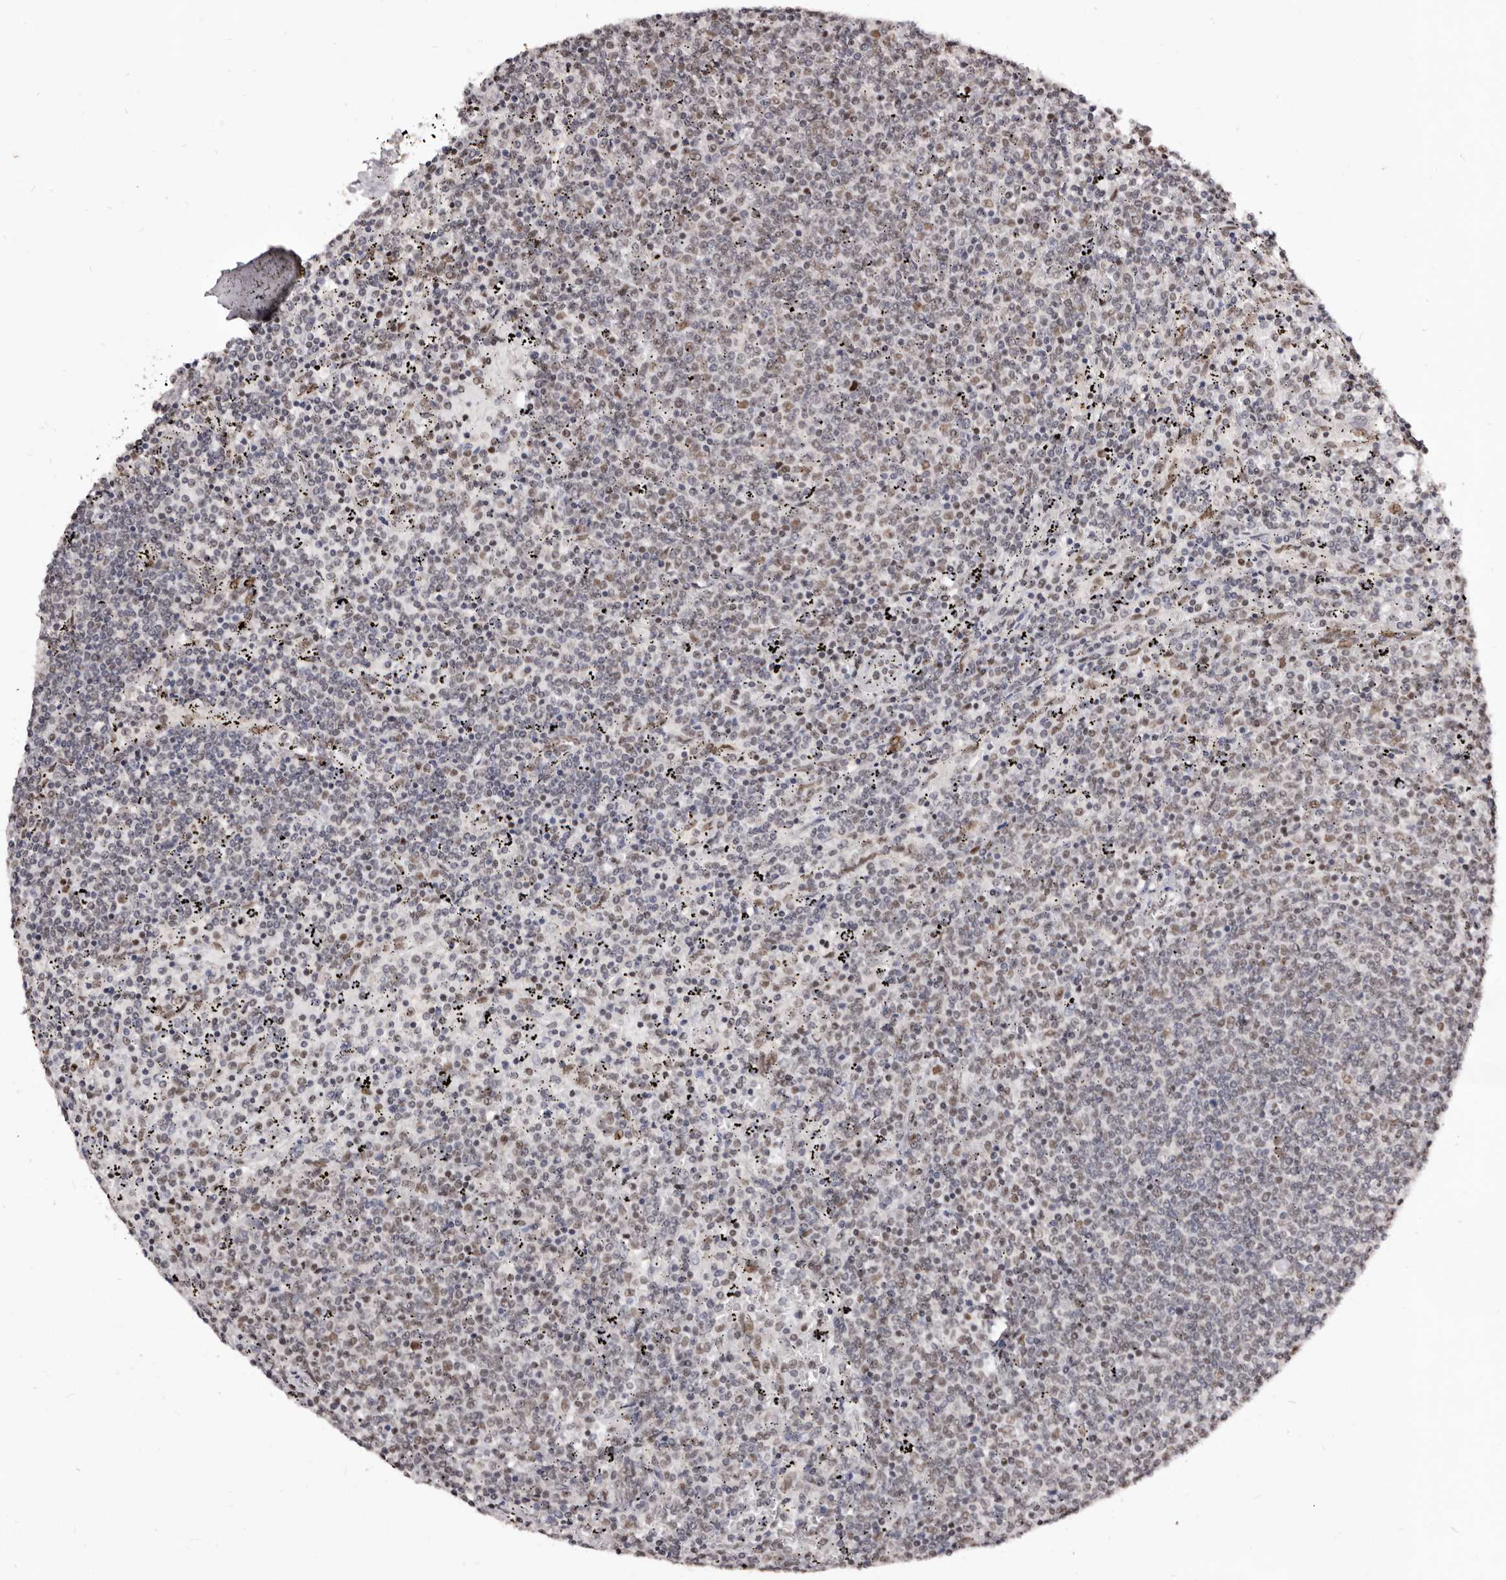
{"staining": {"intensity": "moderate", "quantity": "<25%", "location": "nuclear"}, "tissue": "lymphoma", "cell_type": "Tumor cells", "image_type": "cancer", "snomed": [{"axis": "morphology", "description": "Malignant lymphoma, non-Hodgkin's type, Low grade"}, {"axis": "topography", "description": "Spleen"}], "caption": "Immunohistochemical staining of low-grade malignant lymphoma, non-Hodgkin's type displays low levels of moderate nuclear positivity in about <25% of tumor cells.", "gene": "ANAPC11", "patient": {"sex": "female", "age": 50}}